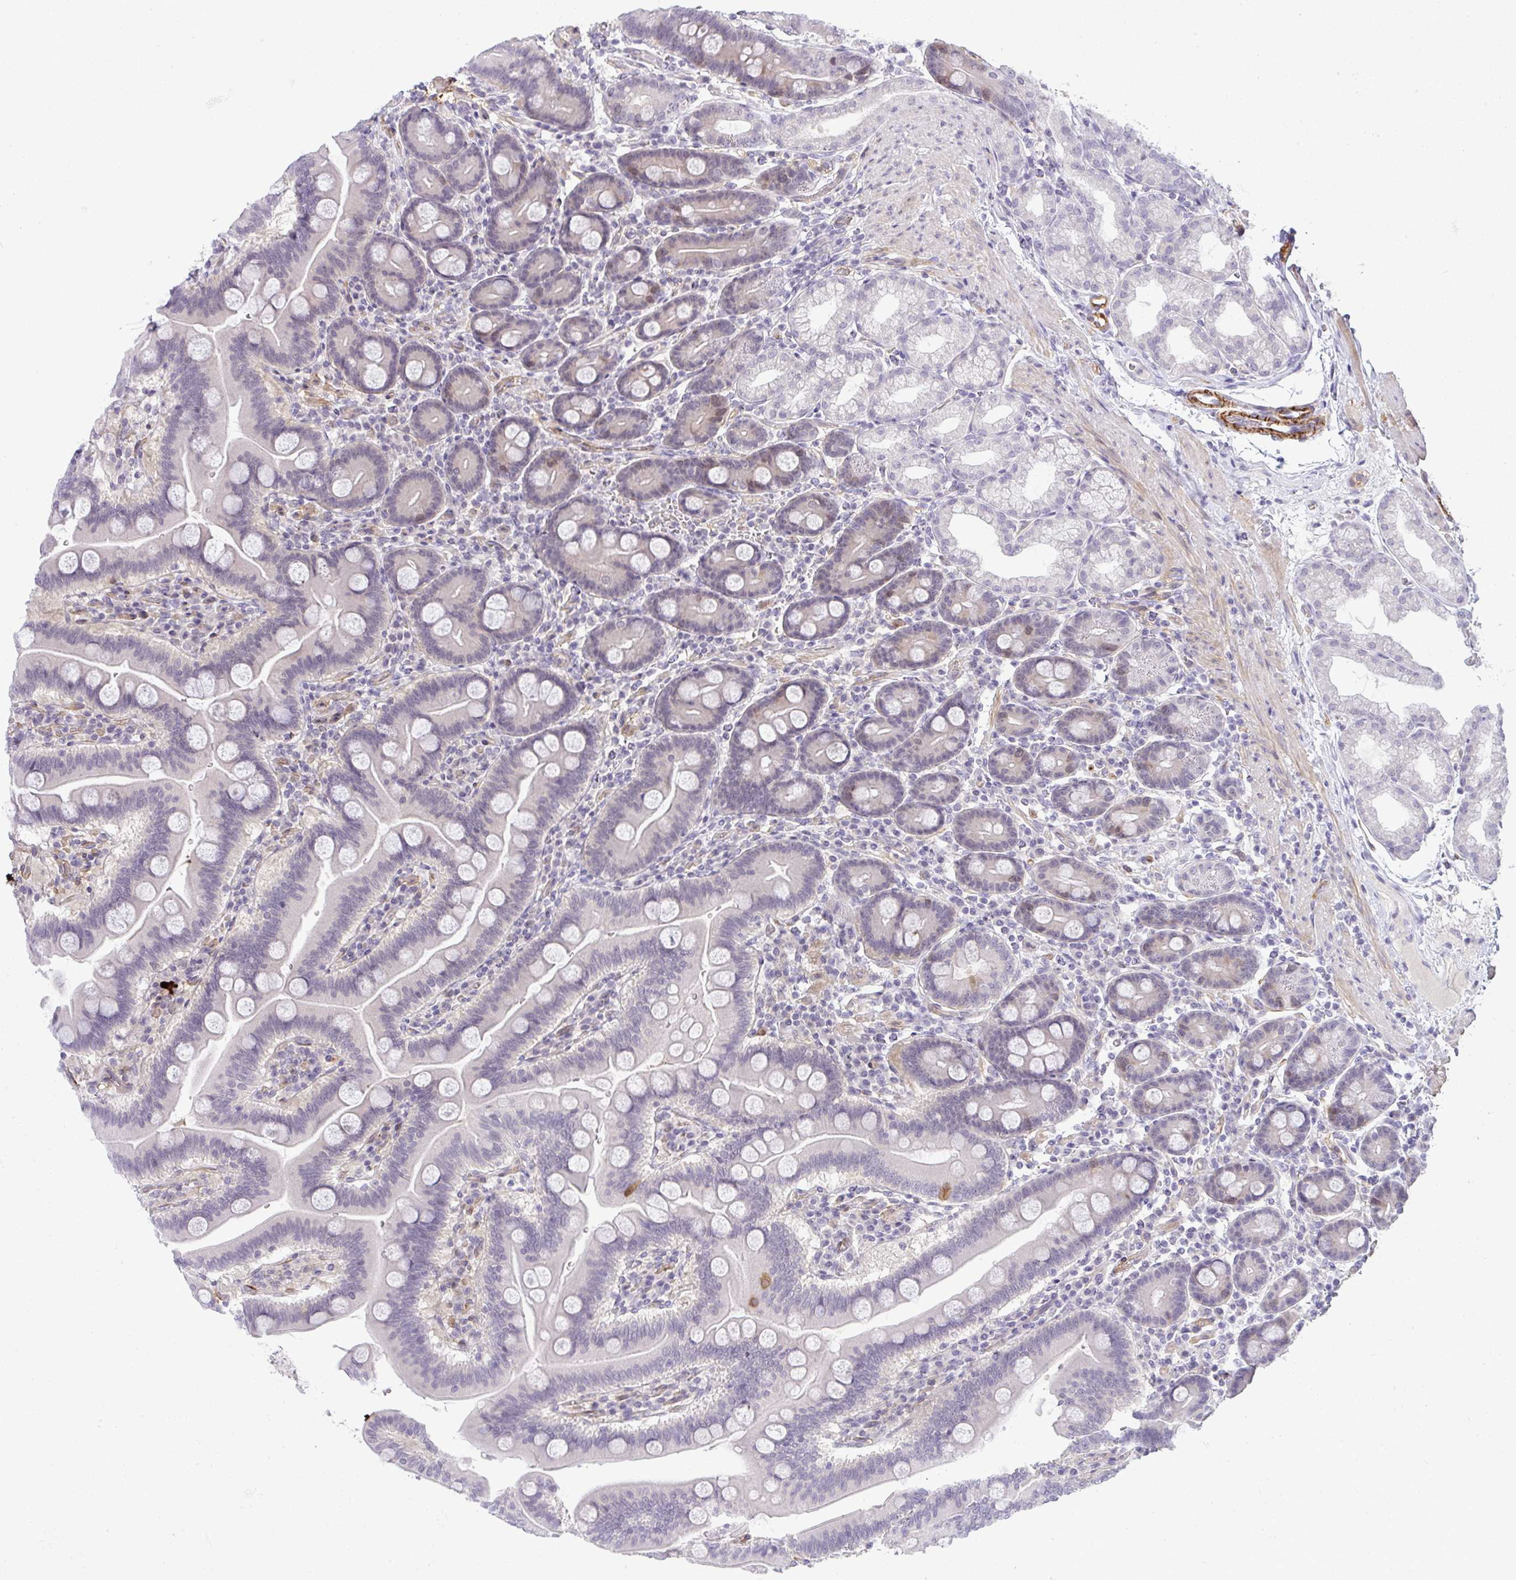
{"staining": {"intensity": "negative", "quantity": "none", "location": "none"}, "tissue": "duodenum", "cell_type": "Glandular cells", "image_type": "normal", "snomed": [{"axis": "morphology", "description": "Normal tissue, NOS"}, {"axis": "topography", "description": "Duodenum"}], "caption": "Immunohistochemistry (IHC) micrograph of normal duodenum: duodenum stained with DAB reveals no significant protein staining in glandular cells. (DAB IHC with hematoxylin counter stain).", "gene": "UBE2S", "patient": {"sex": "male", "age": 59}}